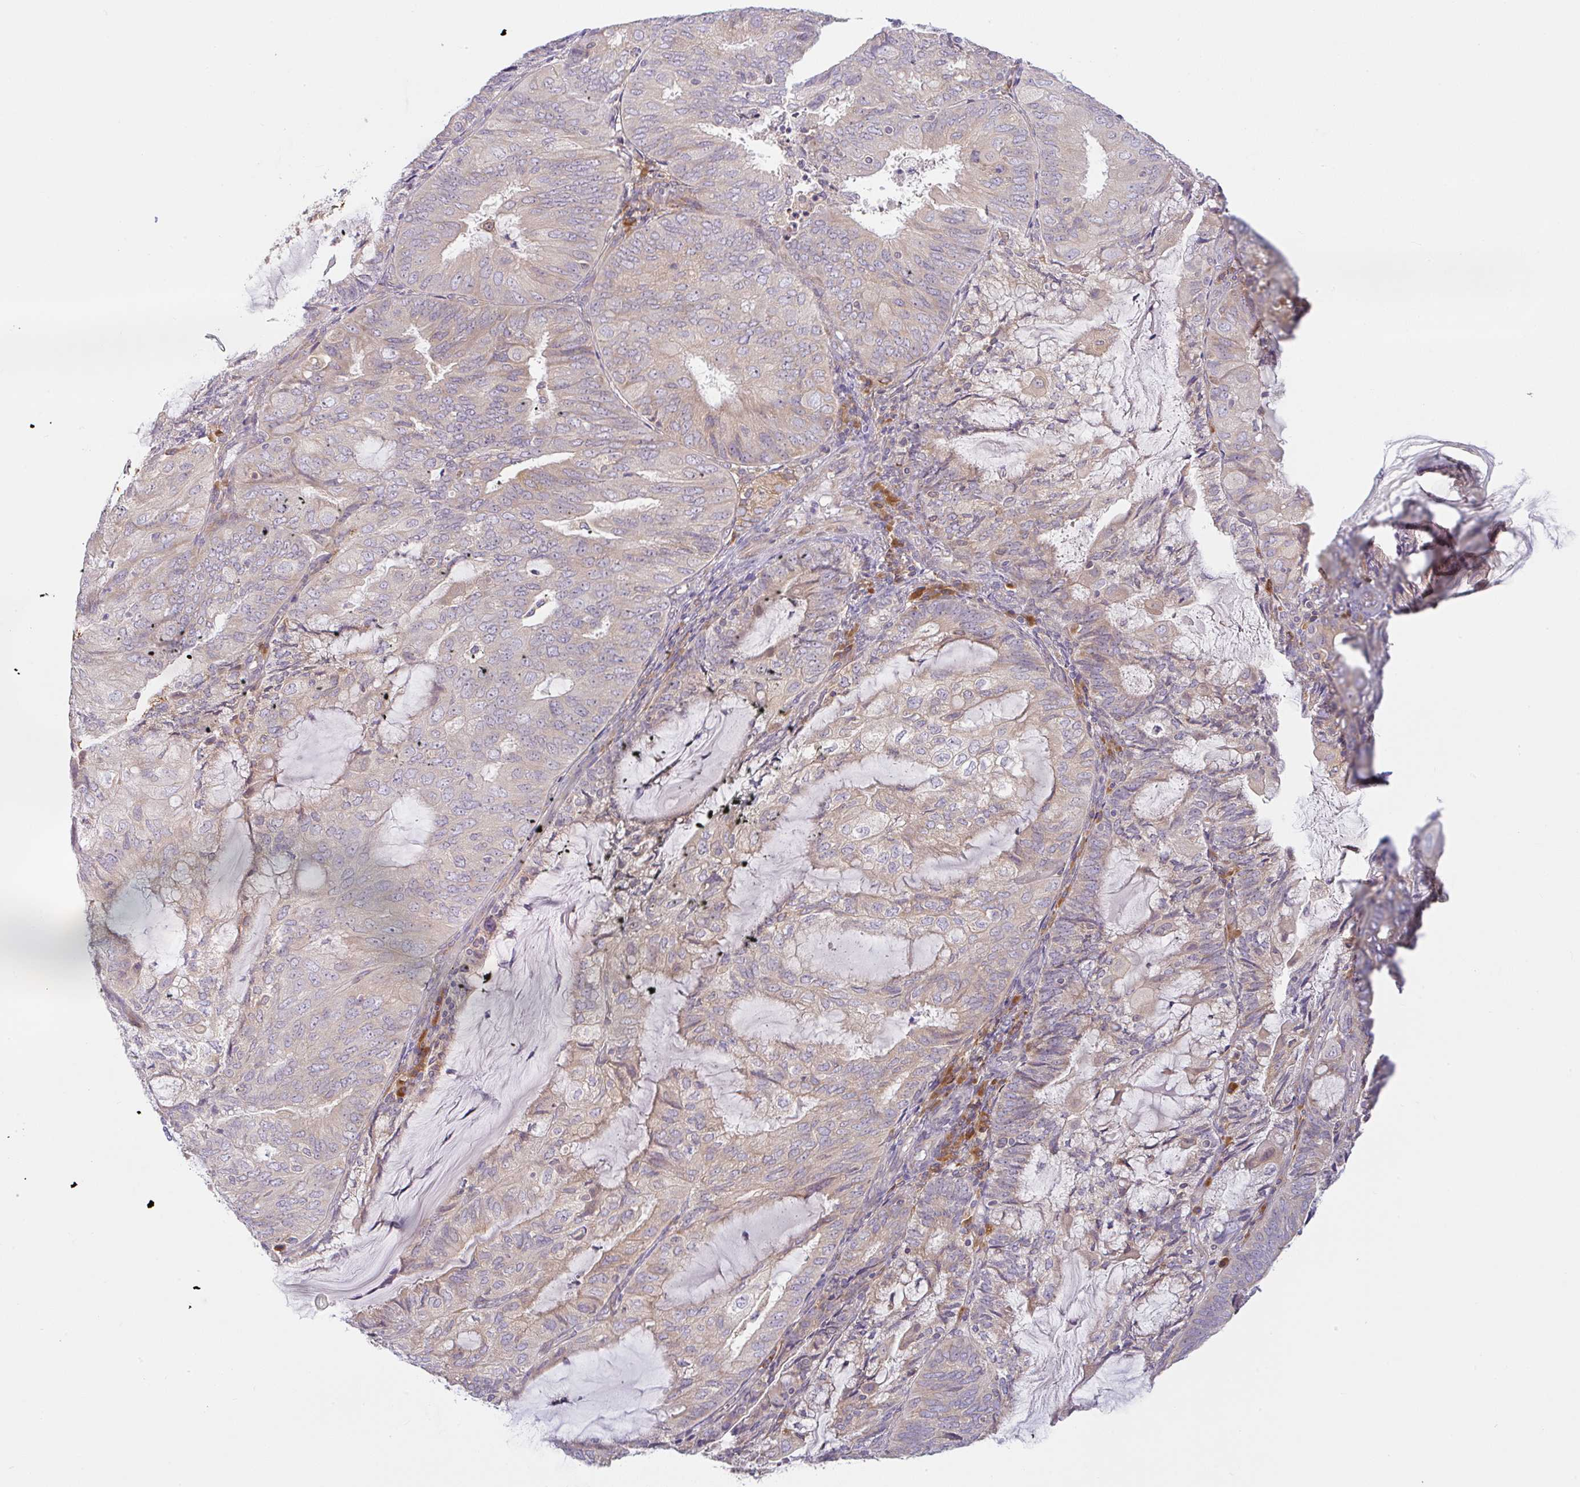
{"staining": {"intensity": "weak", "quantity": "<25%", "location": "cytoplasmic/membranous"}, "tissue": "endometrial cancer", "cell_type": "Tumor cells", "image_type": "cancer", "snomed": [{"axis": "morphology", "description": "Adenocarcinoma, NOS"}, {"axis": "topography", "description": "Endometrium"}], "caption": "Immunohistochemical staining of human endometrial cancer shows no significant expression in tumor cells.", "gene": "DERL2", "patient": {"sex": "female", "age": 81}}